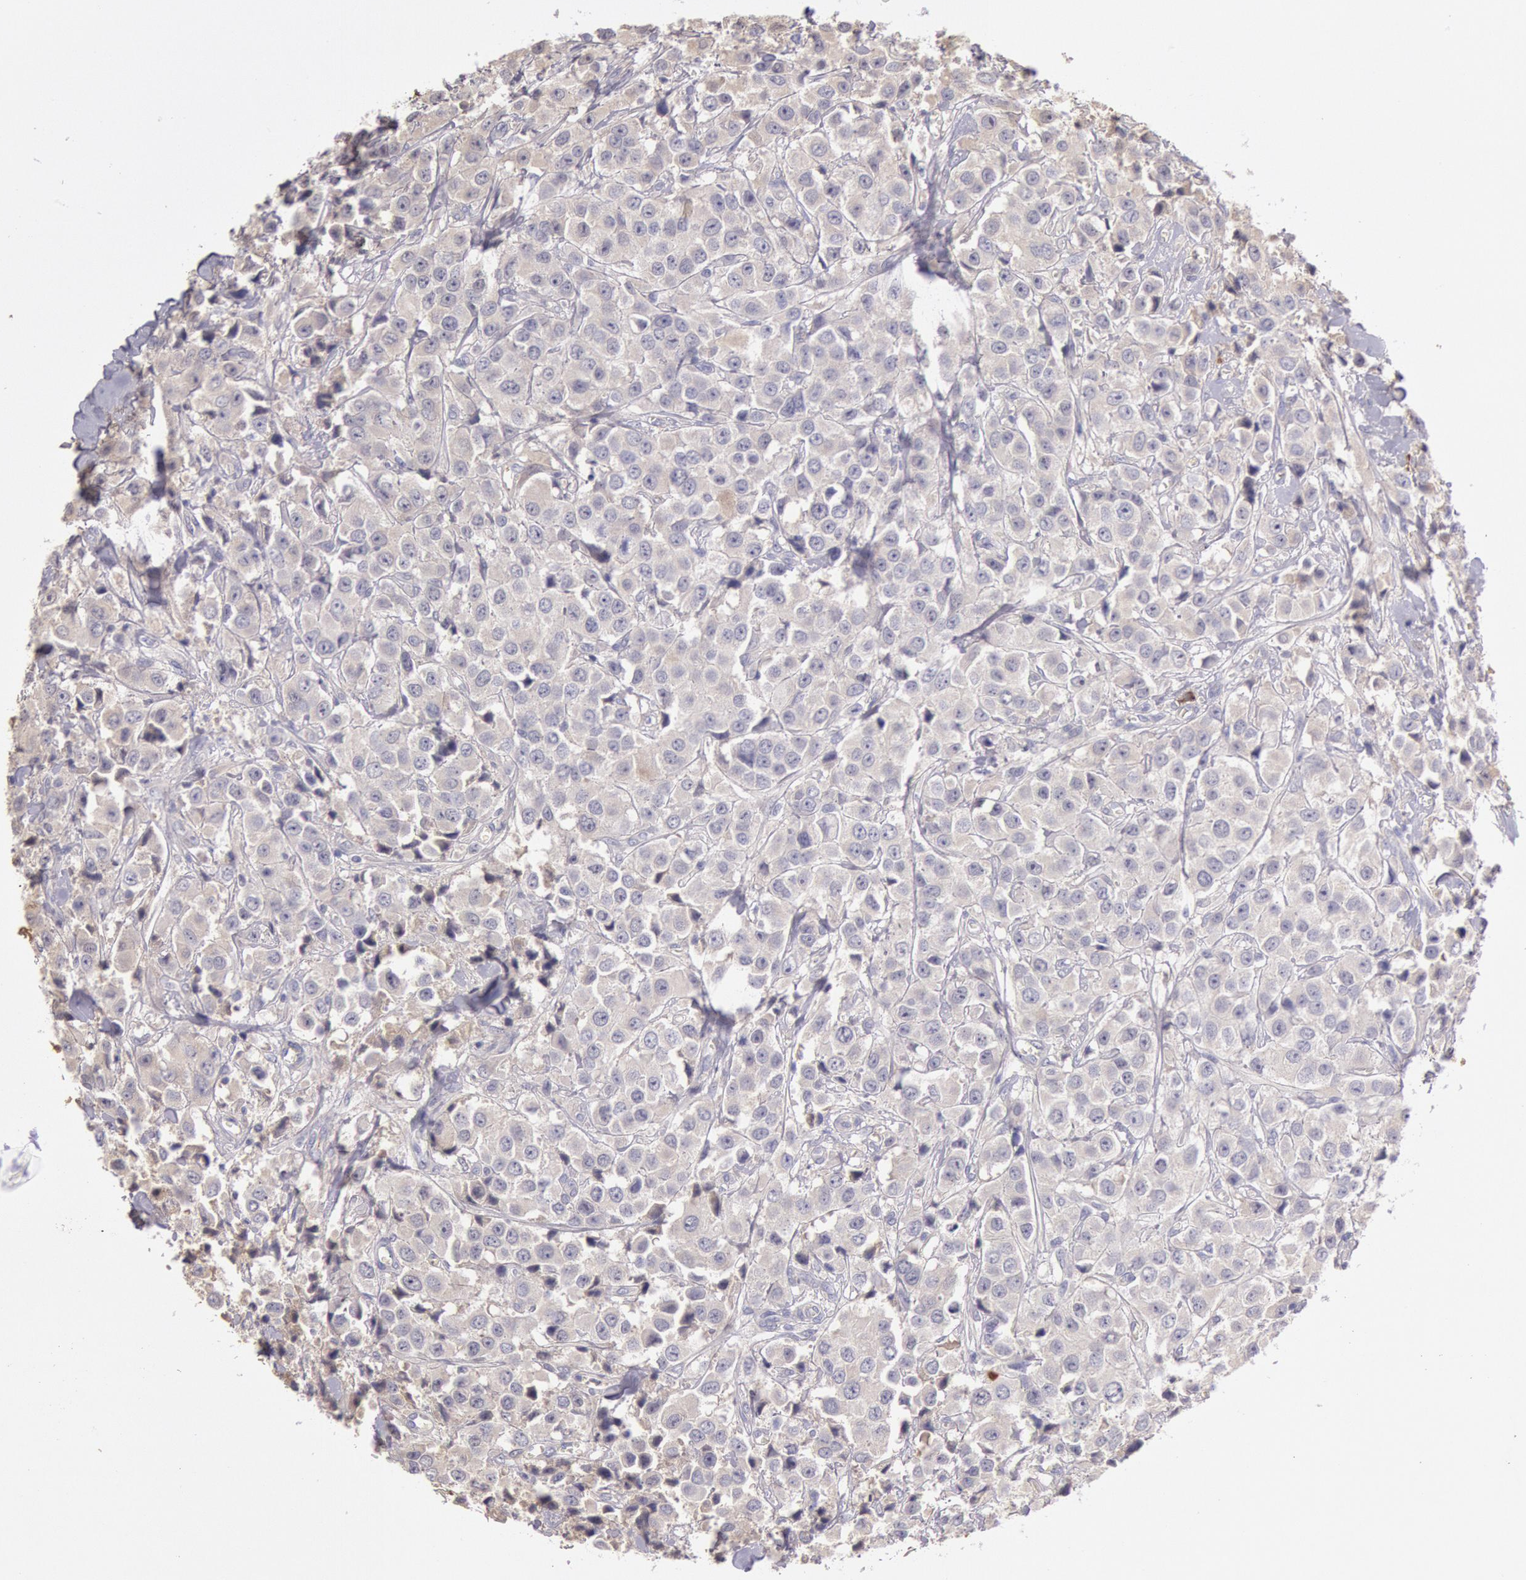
{"staining": {"intensity": "negative", "quantity": "none", "location": "none"}, "tissue": "breast cancer", "cell_type": "Tumor cells", "image_type": "cancer", "snomed": [{"axis": "morphology", "description": "Duct carcinoma"}, {"axis": "topography", "description": "Breast"}], "caption": "Breast cancer (invasive ductal carcinoma) was stained to show a protein in brown. There is no significant expression in tumor cells.", "gene": "C1R", "patient": {"sex": "female", "age": 58}}